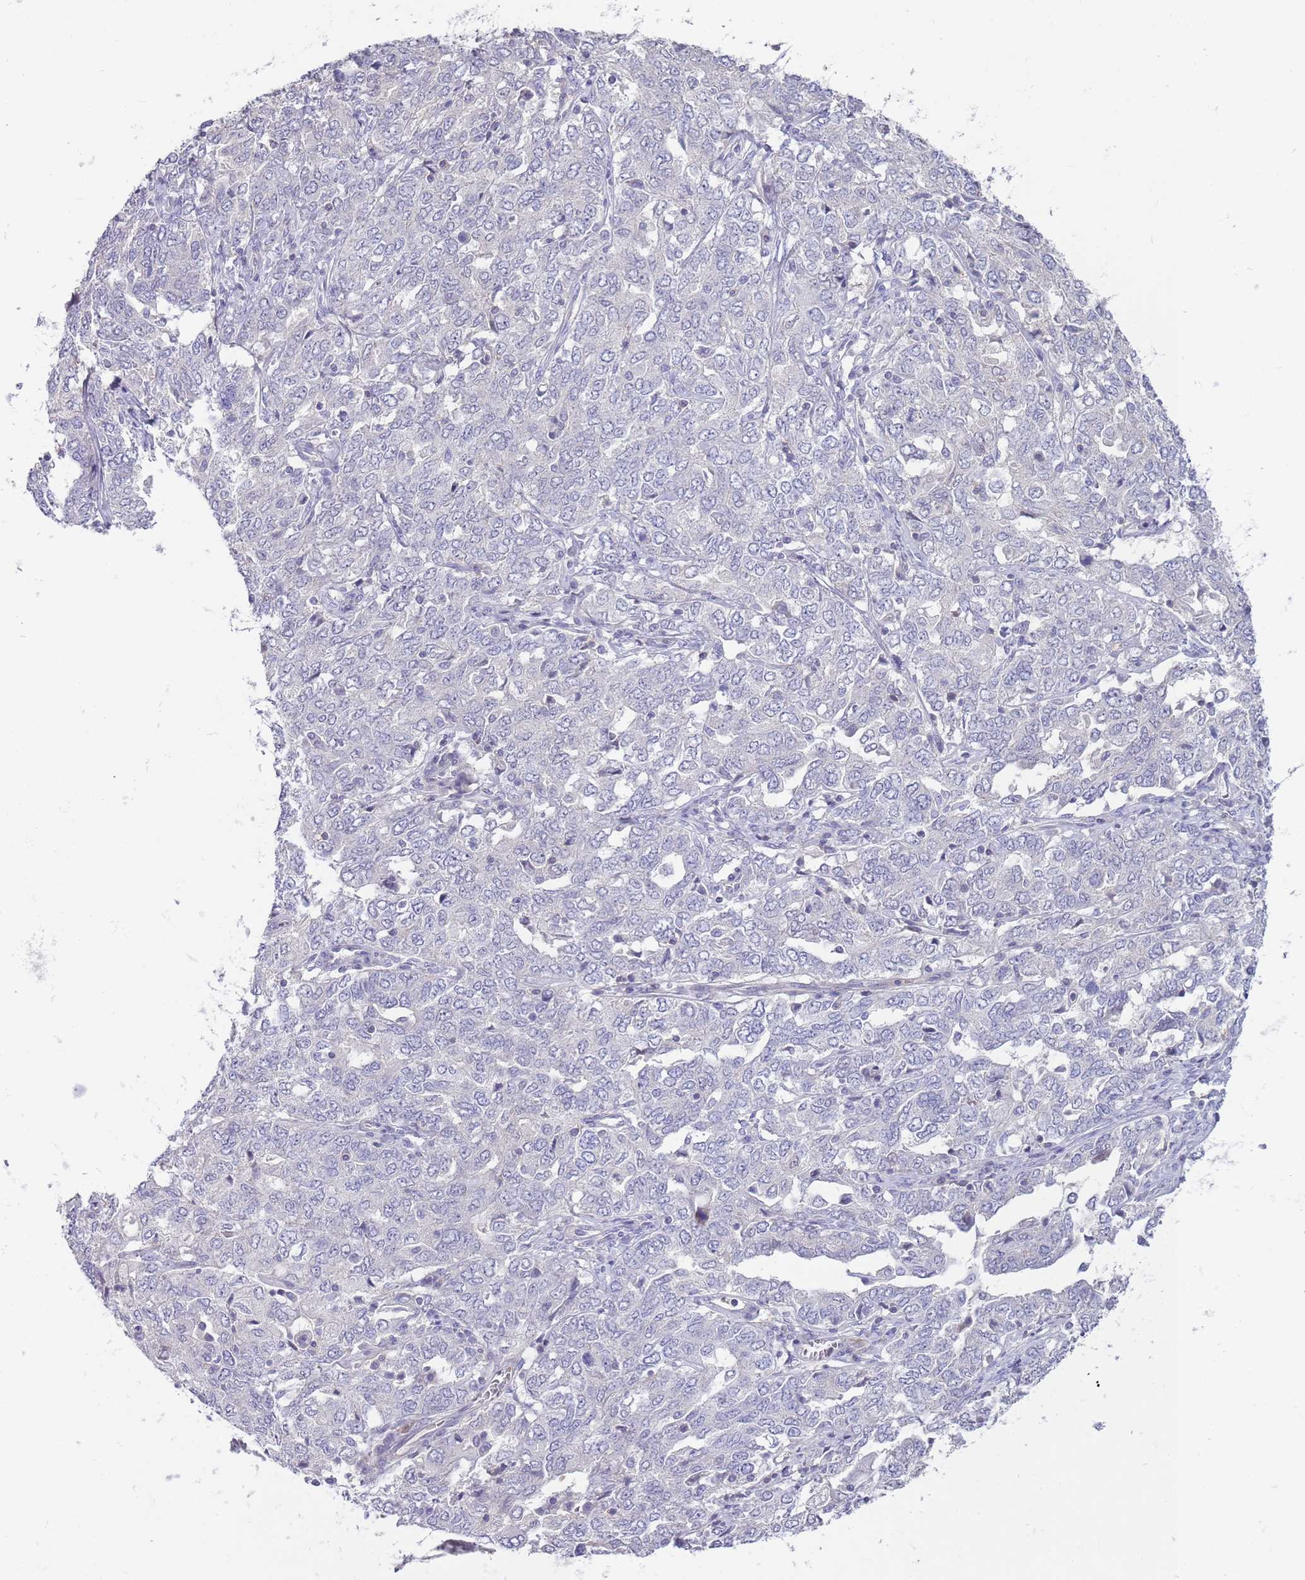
{"staining": {"intensity": "negative", "quantity": "none", "location": "none"}, "tissue": "ovarian cancer", "cell_type": "Tumor cells", "image_type": "cancer", "snomed": [{"axis": "morphology", "description": "Carcinoma, endometroid"}, {"axis": "topography", "description": "Ovary"}], "caption": "Immunohistochemistry micrograph of neoplastic tissue: ovarian cancer stained with DAB demonstrates no significant protein positivity in tumor cells. (Brightfield microscopy of DAB (3,3'-diaminobenzidine) IHC at high magnification).", "gene": "ZNF14", "patient": {"sex": "female", "age": 62}}